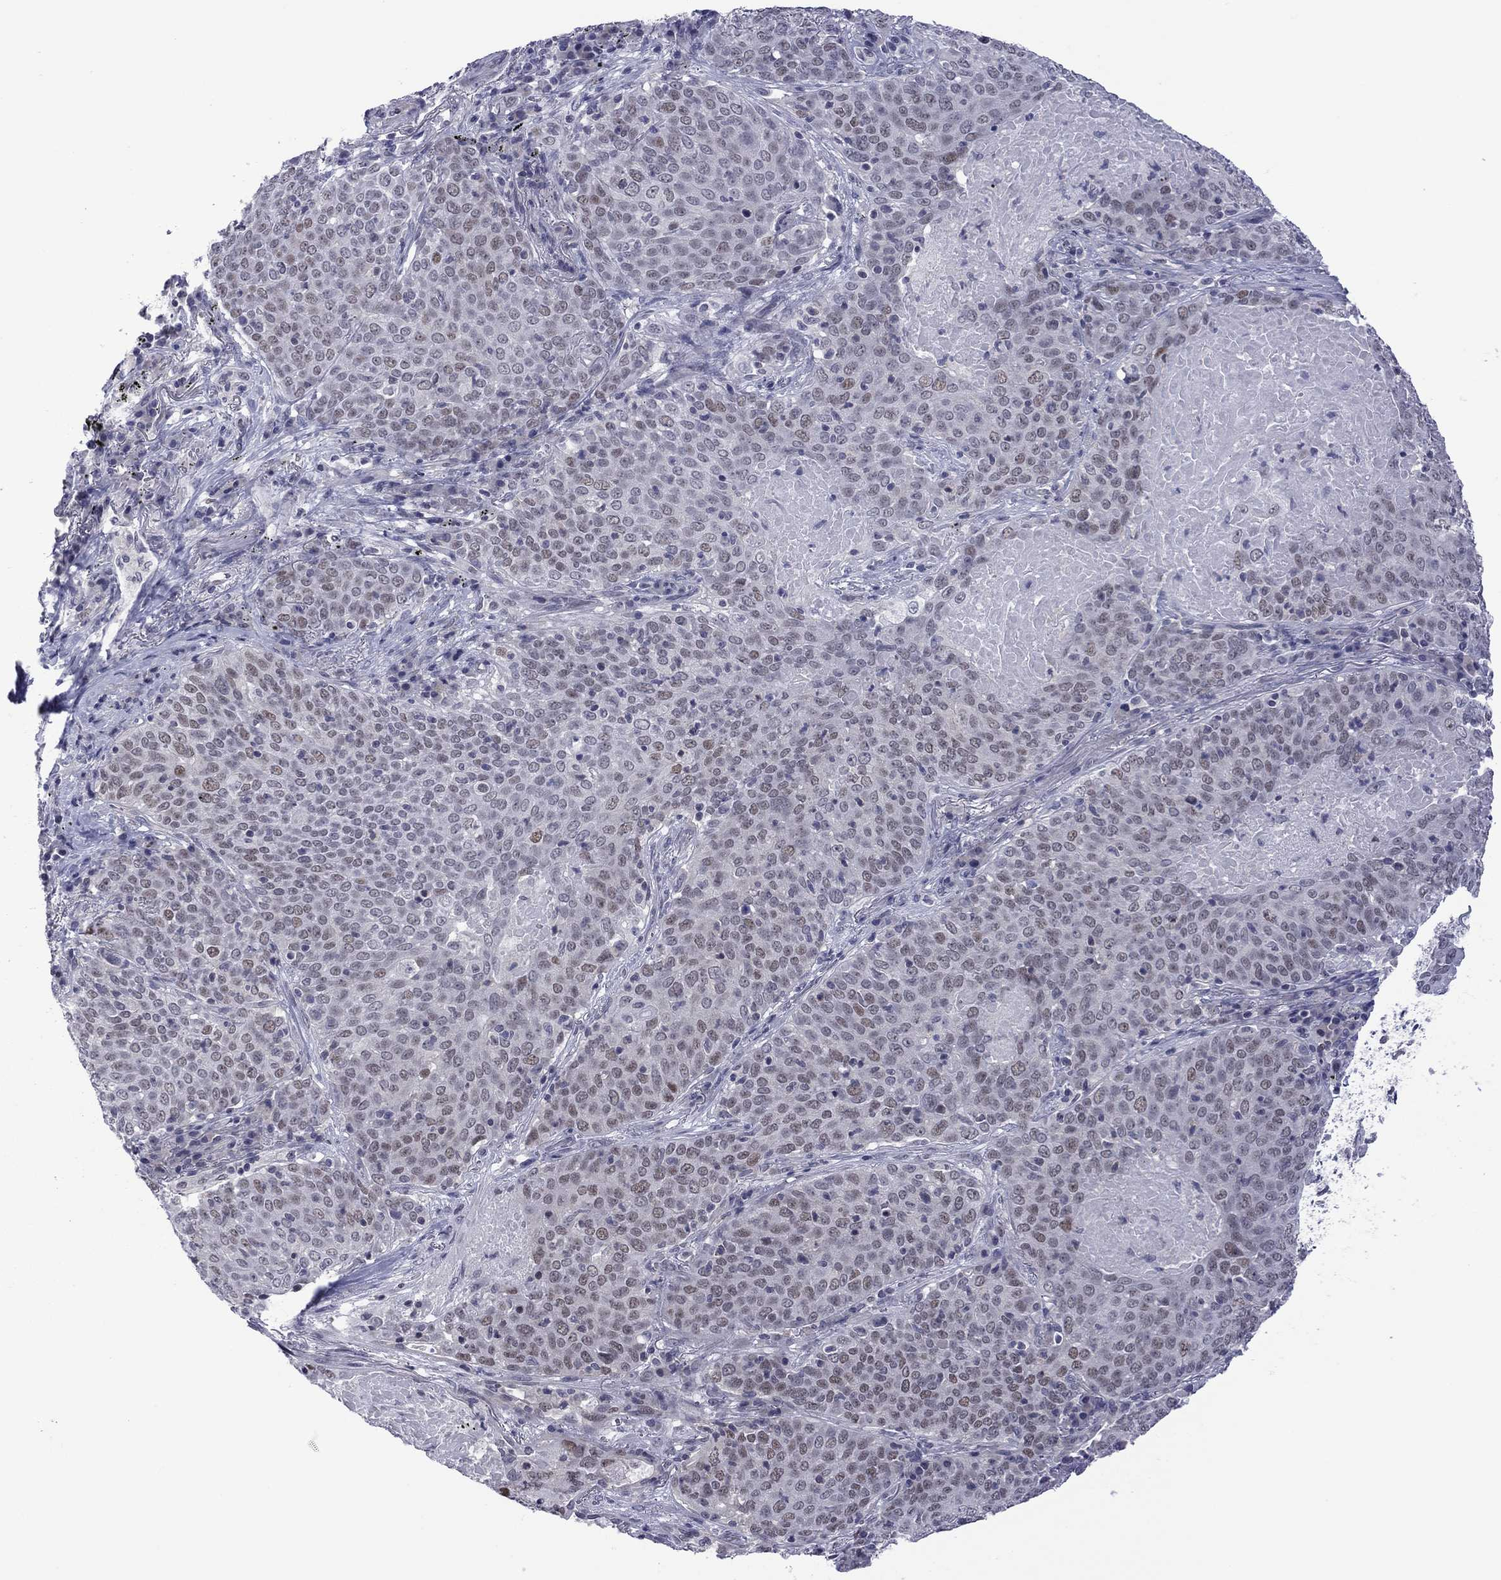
{"staining": {"intensity": "weak", "quantity": "<25%", "location": "nuclear"}, "tissue": "lung cancer", "cell_type": "Tumor cells", "image_type": "cancer", "snomed": [{"axis": "morphology", "description": "Squamous cell carcinoma, NOS"}, {"axis": "topography", "description": "Lung"}], "caption": "Human lung squamous cell carcinoma stained for a protein using immunohistochemistry (IHC) displays no expression in tumor cells.", "gene": "POU5F2", "patient": {"sex": "male", "age": 82}}